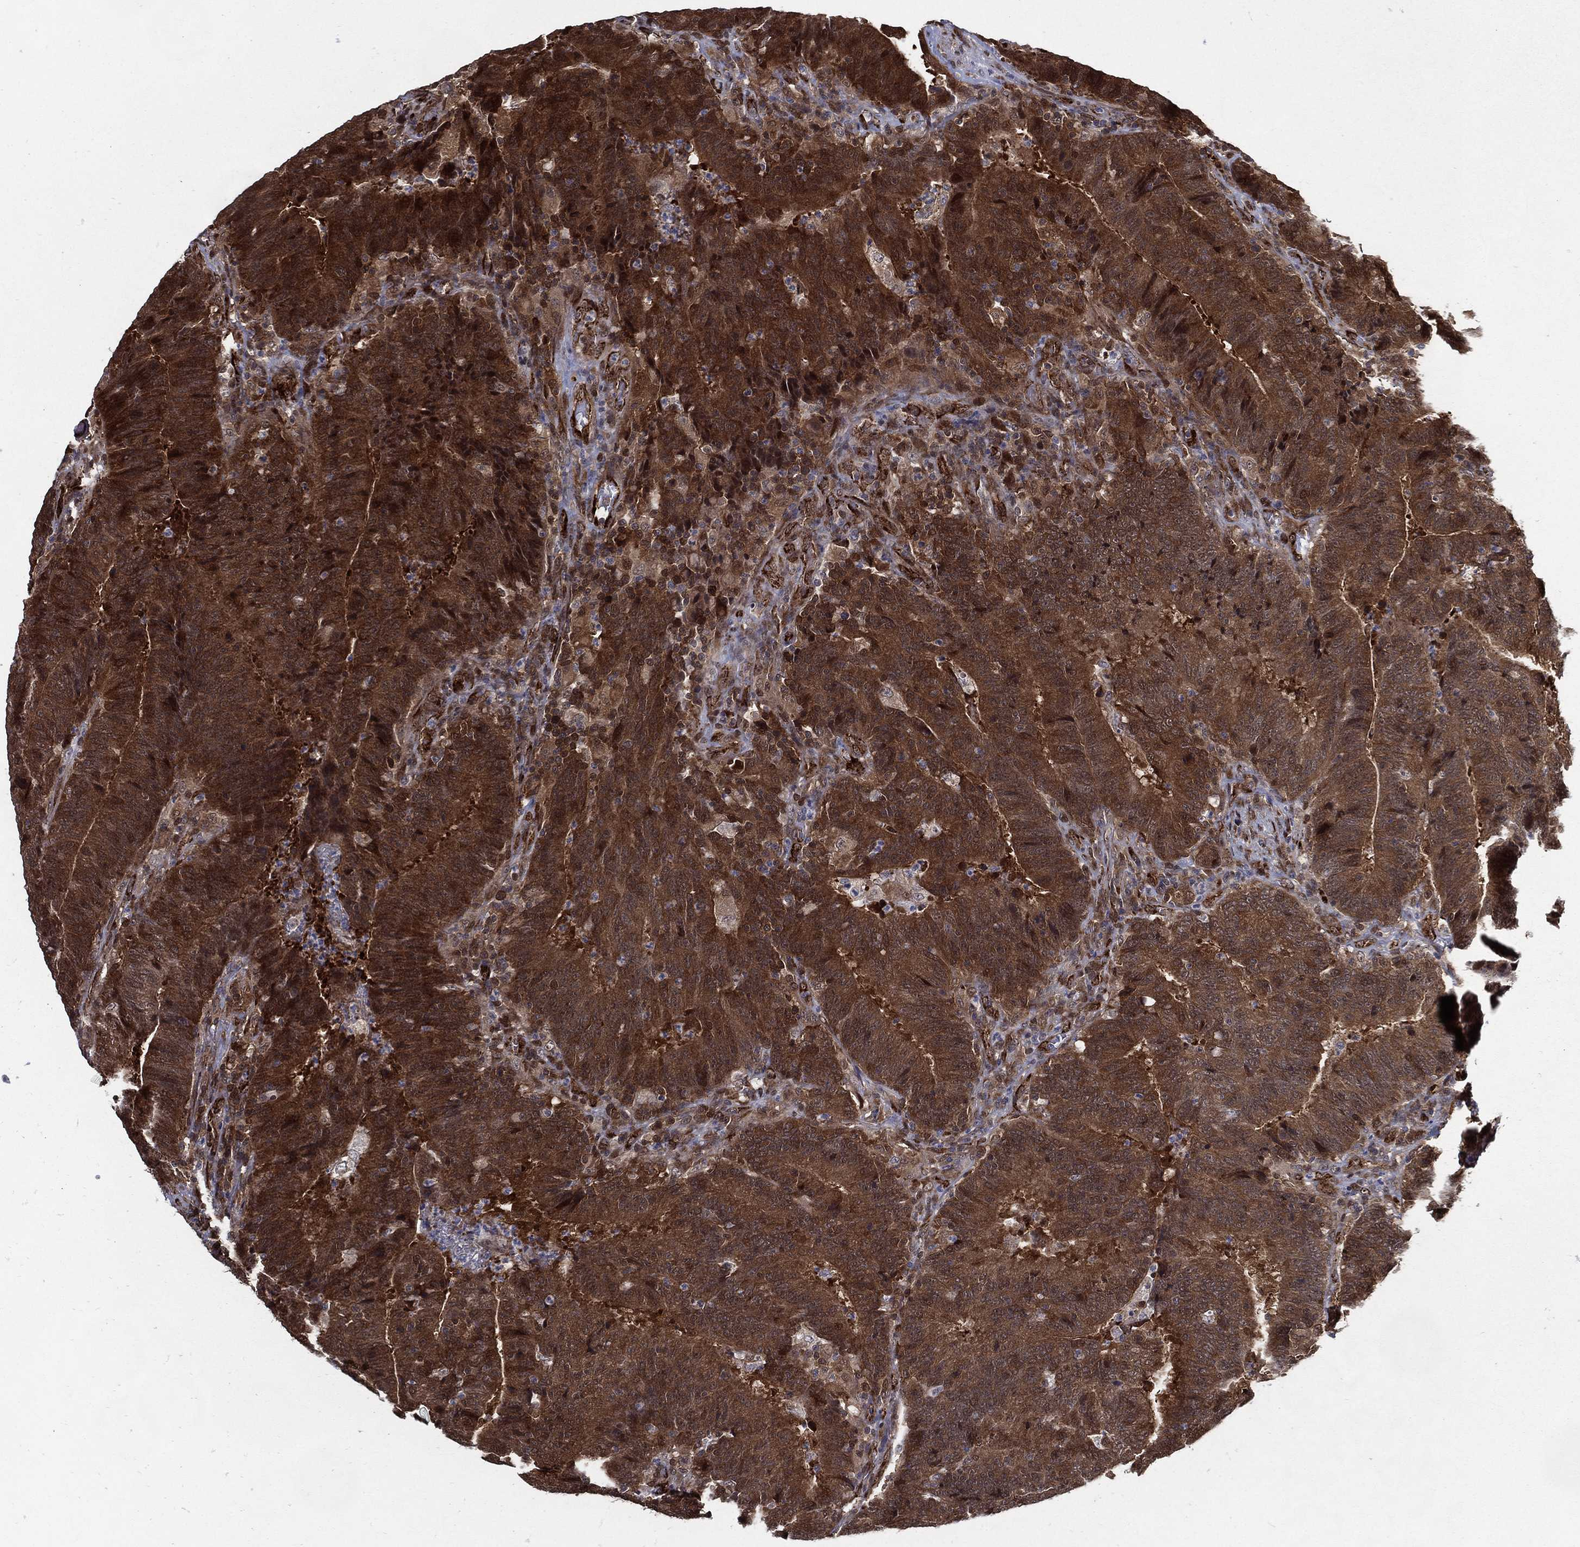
{"staining": {"intensity": "moderate", "quantity": ">75%", "location": "cytoplasmic/membranous"}, "tissue": "colorectal cancer", "cell_type": "Tumor cells", "image_type": "cancer", "snomed": [{"axis": "morphology", "description": "Adenocarcinoma, NOS"}, {"axis": "topography", "description": "Colon"}], "caption": "Immunohistochemical staining of colorectal cancer shows moderate cytoplasmic/membranous protein expression in approximately >75% of tumor cells.", "gene": "ARHGAP11A", "patient": {"sex": "female", "age": 75}}